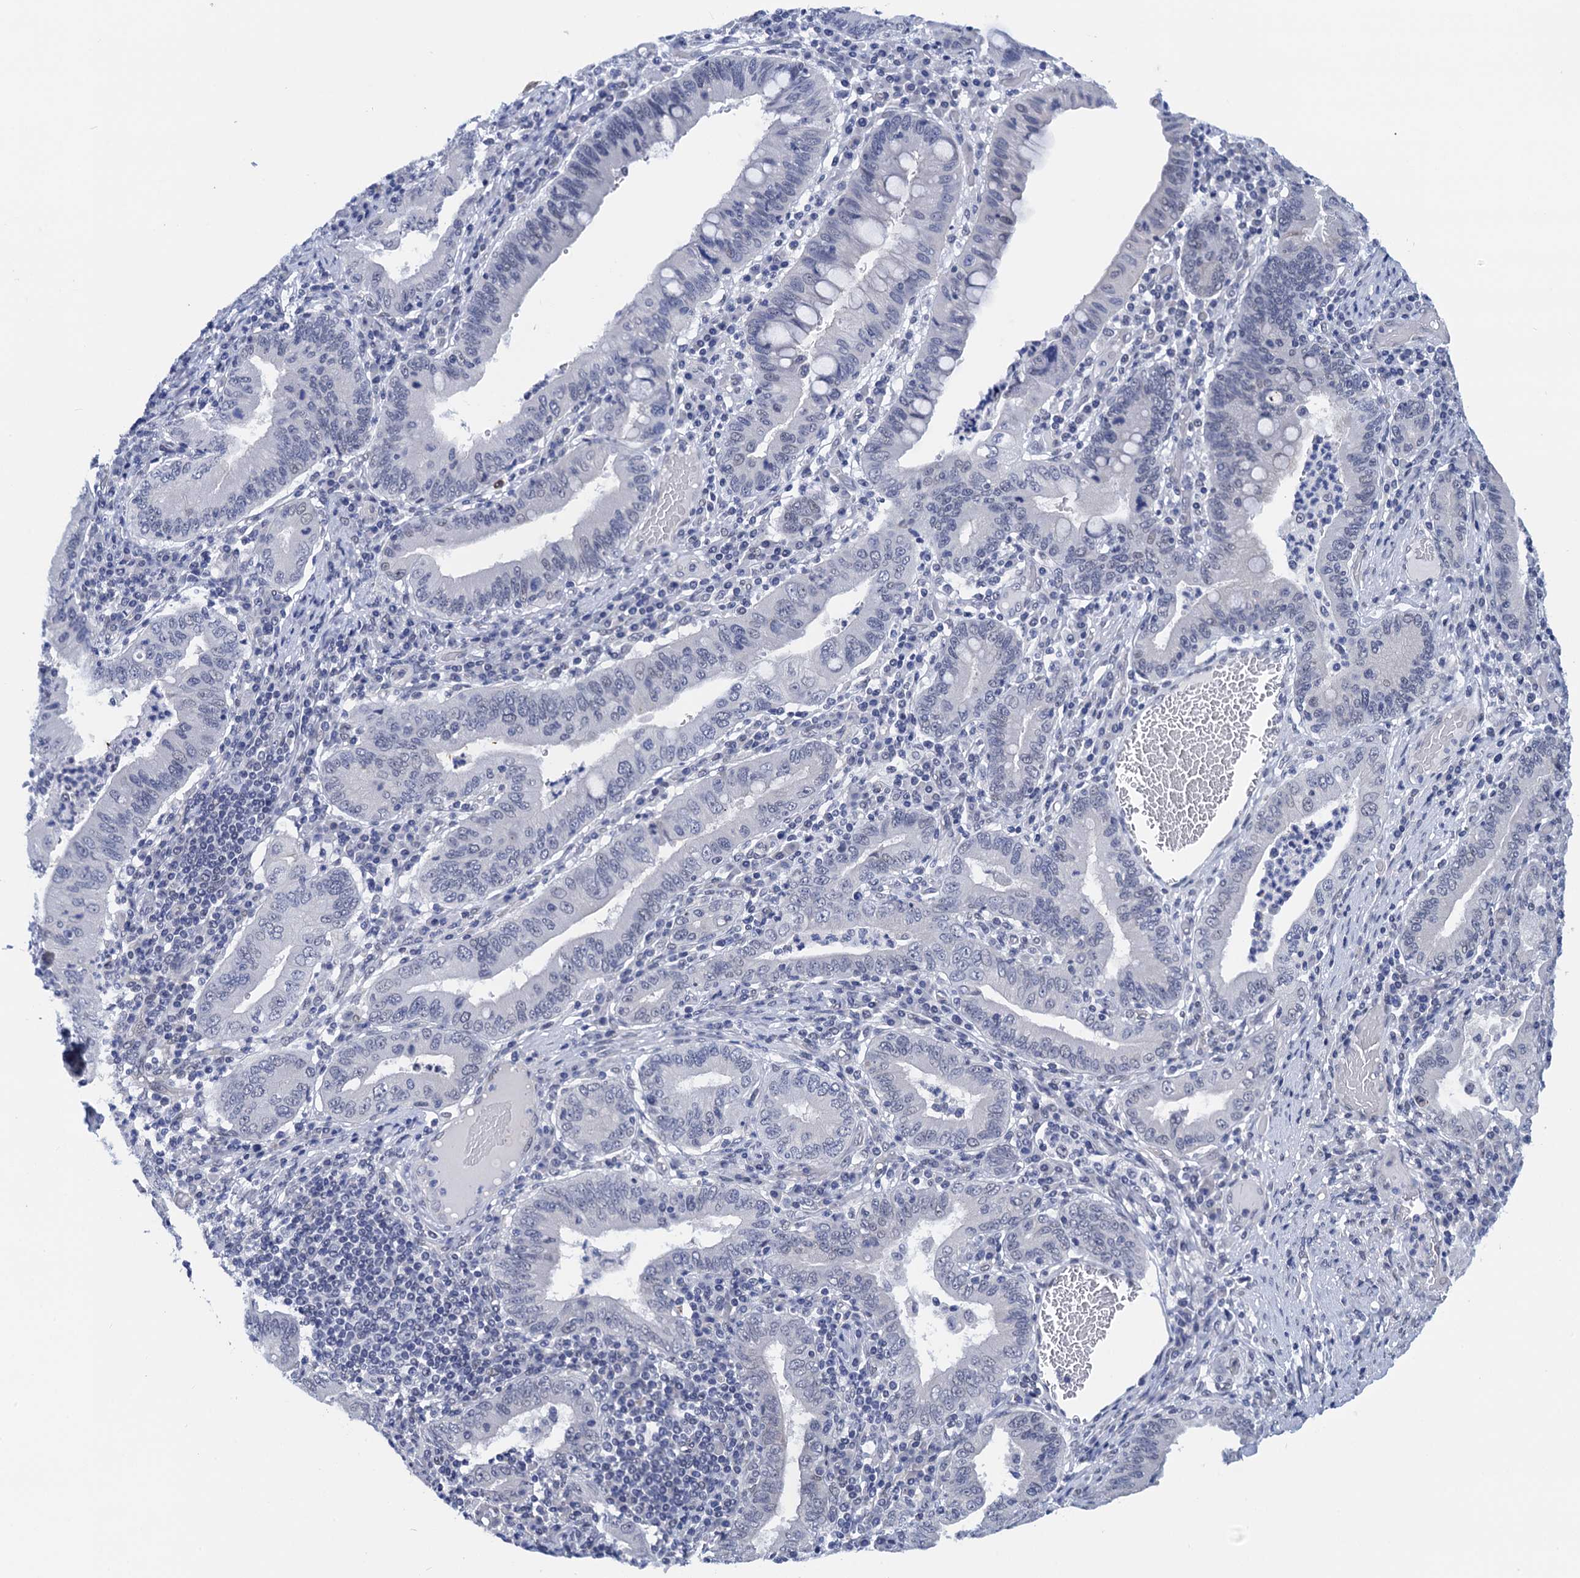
{"staining": {"intensity": "negative", "quantity": "none", "location": "none"}, "tissue": "stomach cancer", "cell_type": "Tumor cells", "image_type": "cancer", "snomed": [{"axis": "morphology", "description": "Normal tissue, NOS"}, {"axis": "morphology", "description": "Adenocarcinoma, NOS"}, {"axis": "topography", "description": "Esophagus"}, {"axis": "topography", "description": "Stomach, upper"}, {"axis": "topography", "description": "Peripheral nerve tissue"}], "caption": "IHC histopathology image of human stomach cancer (adenocarcinoma) stained for a protein (brown), which reveals no positivity in tumor cells.", "gene": "C16orf87", "patient": {"sex": "male", "age": 62}}